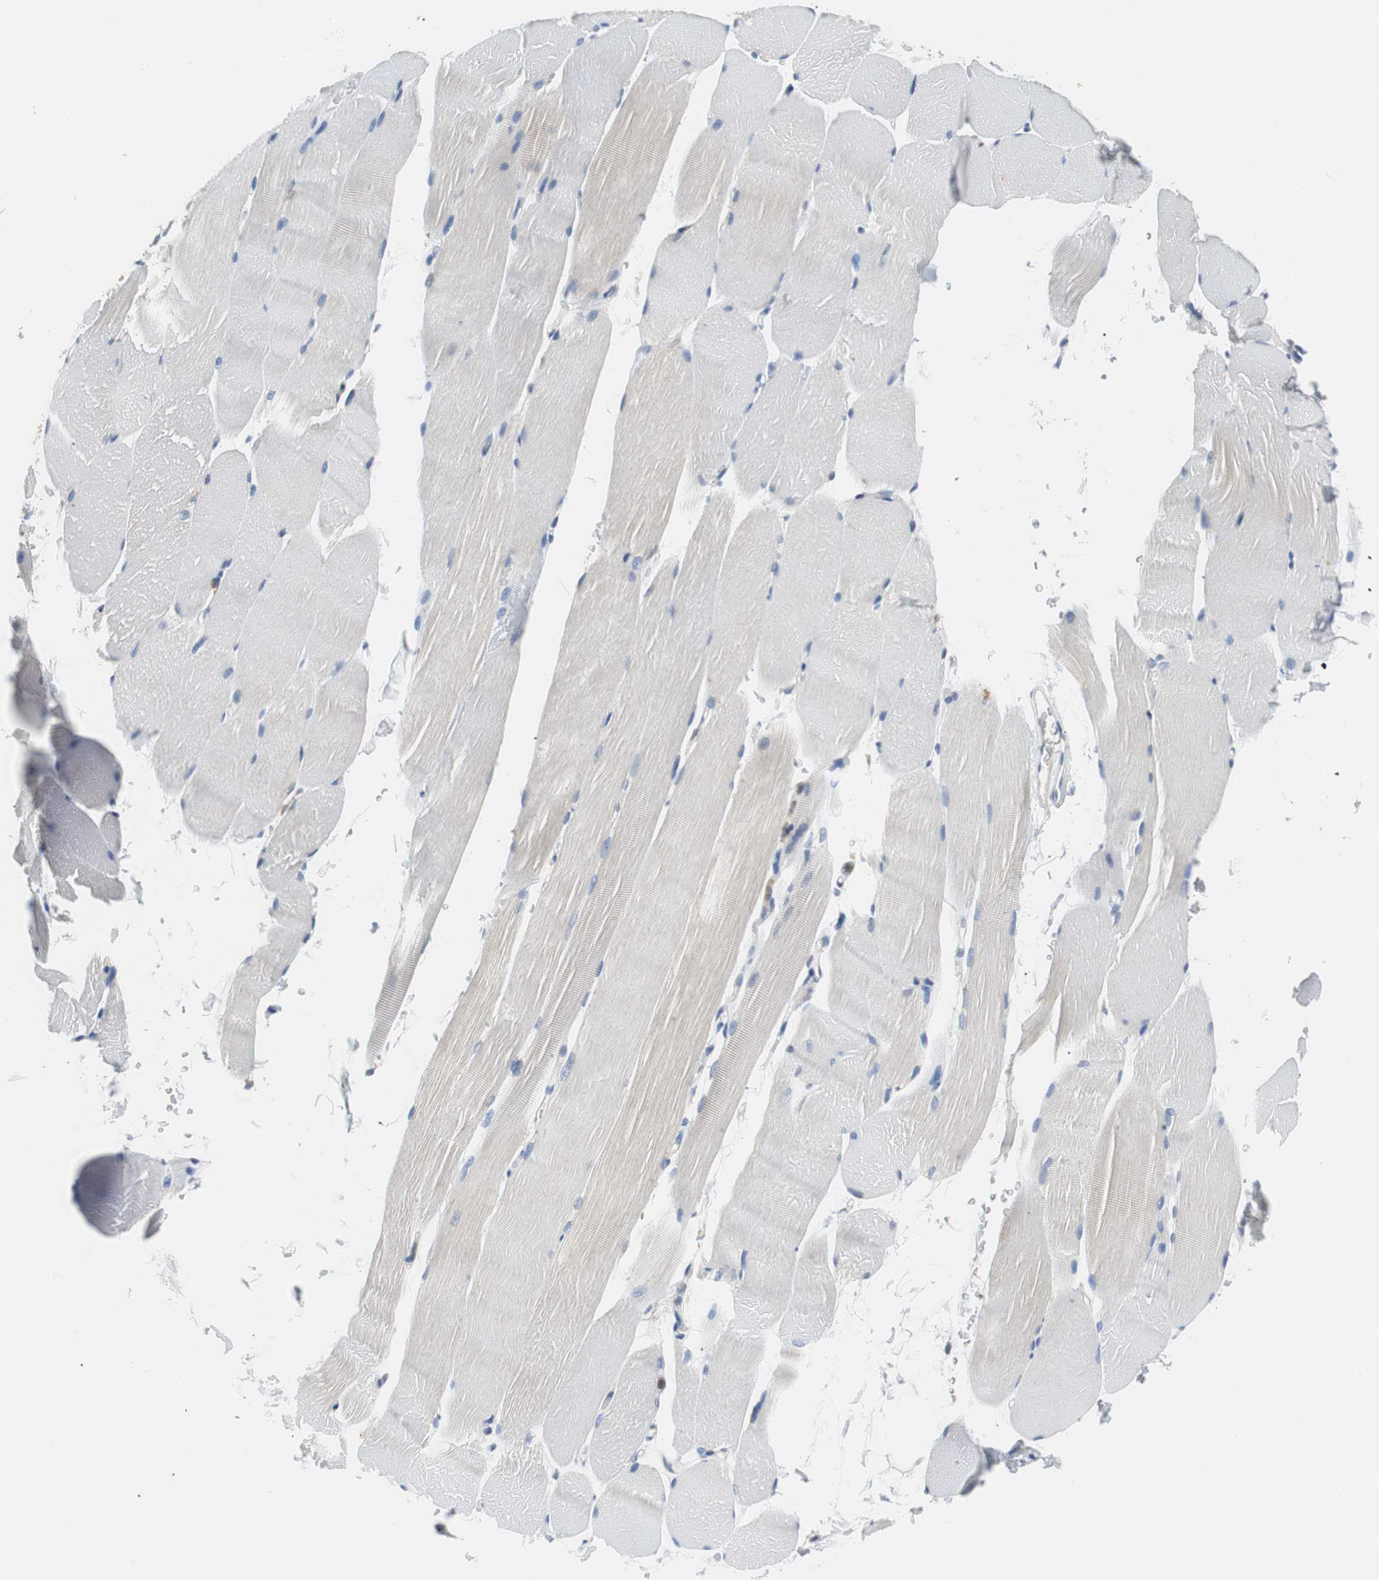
{"staining": {"intensity": "negative", "quantity": "none", "location": "none"}, "tissue": "skeletal muscle", "cell_type": "Myocytes", "image_type": "normal", "snomed": [{"axis": "morphology", "description": "Normal tissue, NOS"}, {"axis": "topography", "description": "Skeletal muscle"}, {"axis": "topography", "description": "Parathyroid gland"}], "caption": "DAB (3,3'-diaminobenzidine) immunohistochemical staining of benign human skeletal muscle demonstrates no significant expression in myocytes. Nuclei are stained in blue.", "gene": "TSC22D4", "patient": {"sex": "female", "age": 37}}